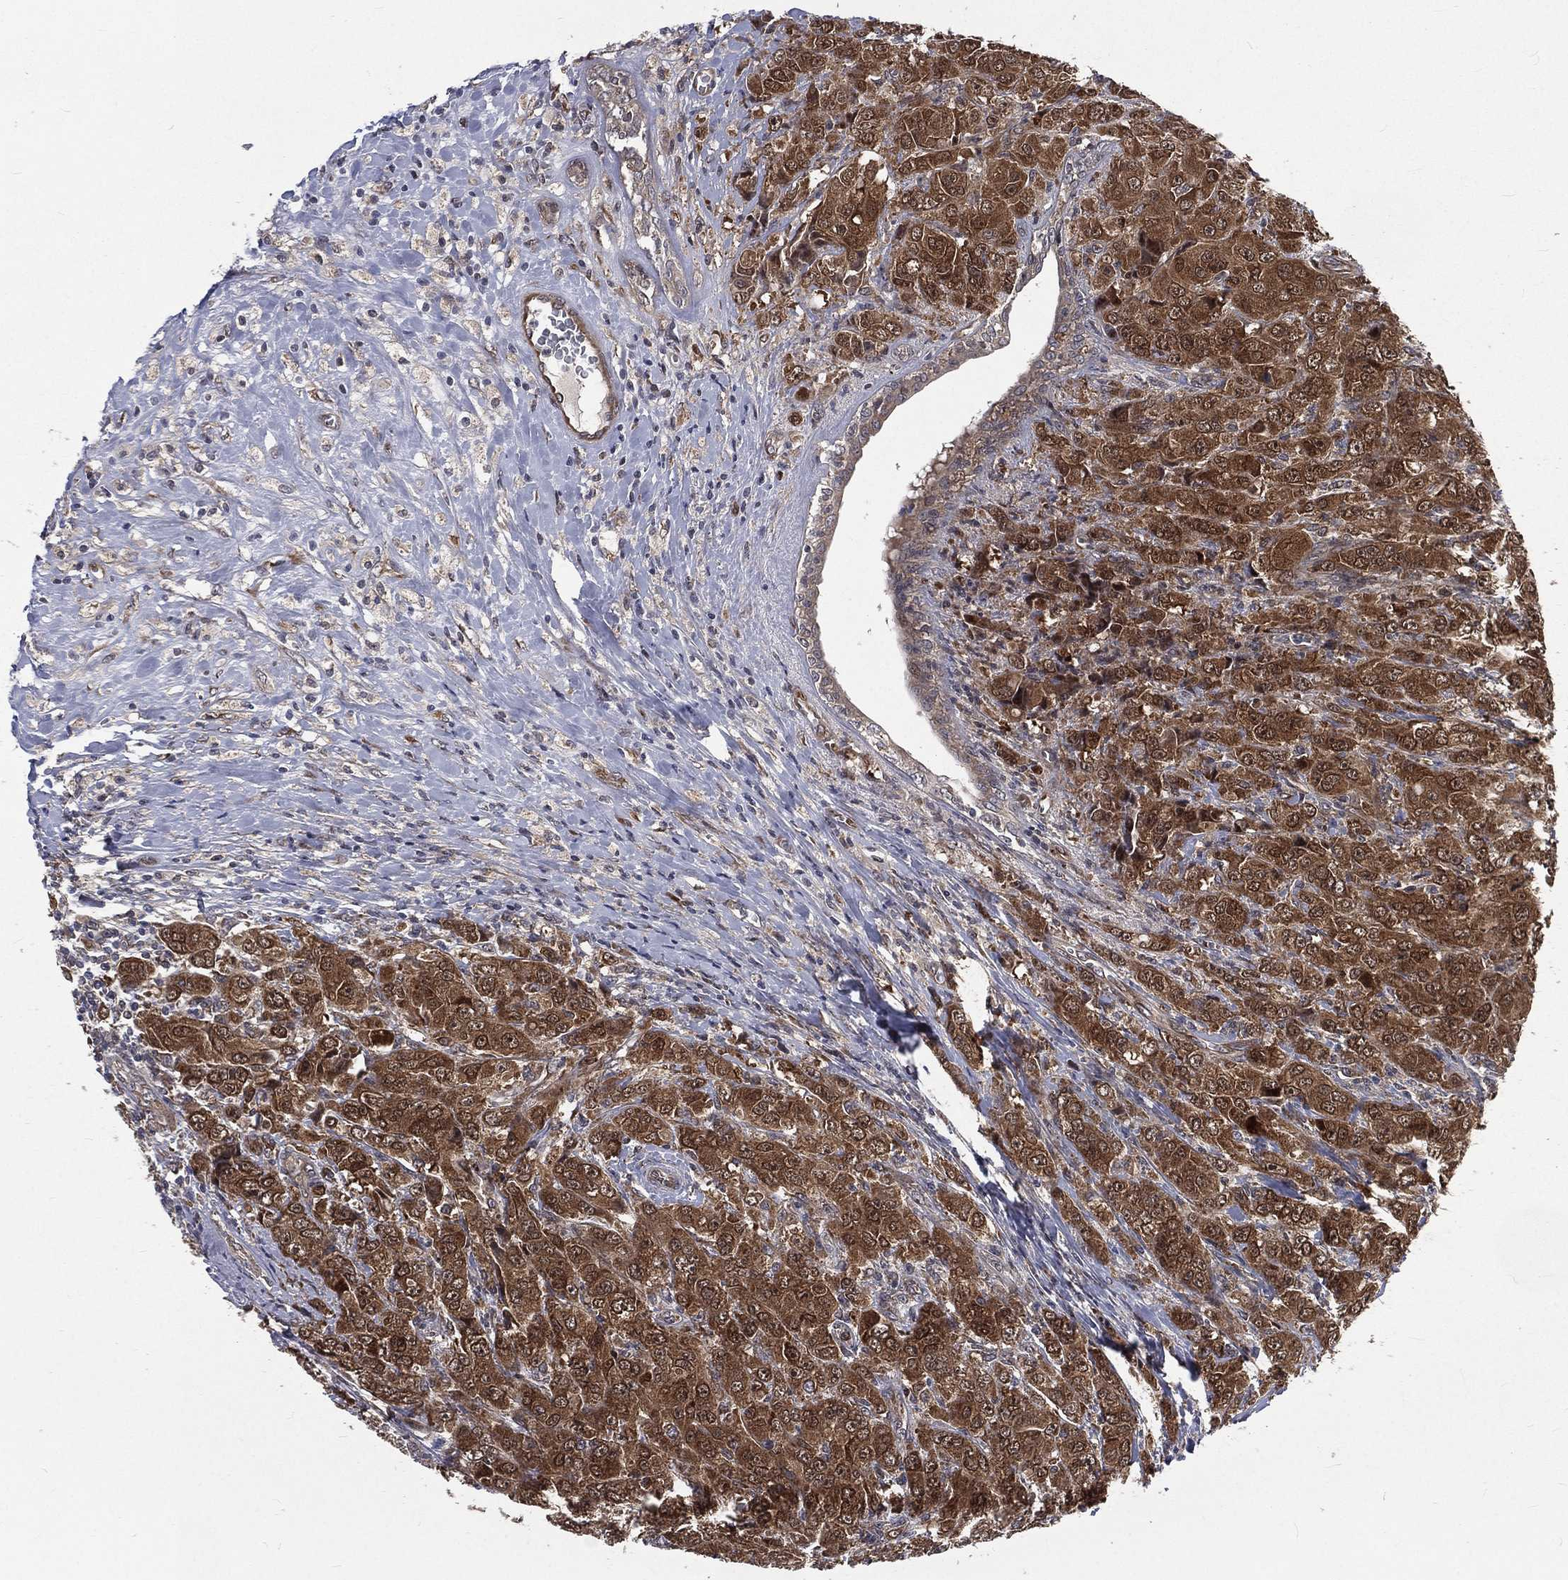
{"staining": {"intensity": "moderate", "quantity": ">75%", "location": "cytoplasmic/membranous"}, "tissue": "breast cancer", "cell_type": "Tumor cells", "image_type": "cancer", "snomed": [{"axis": "morphology", "description": "Duct carcinoma"}, {"axis": "topography", "description": "Breast"}], "caption": "Immunohistochemical staining of human breast cancer (infiltrating ductal carcinoma) reveals moderate cytoplasmic/membranous protein staining in approximately >75% of tumor cells.", "gene": "ARL3", "patient": {"sex": "female", "age": 43}}